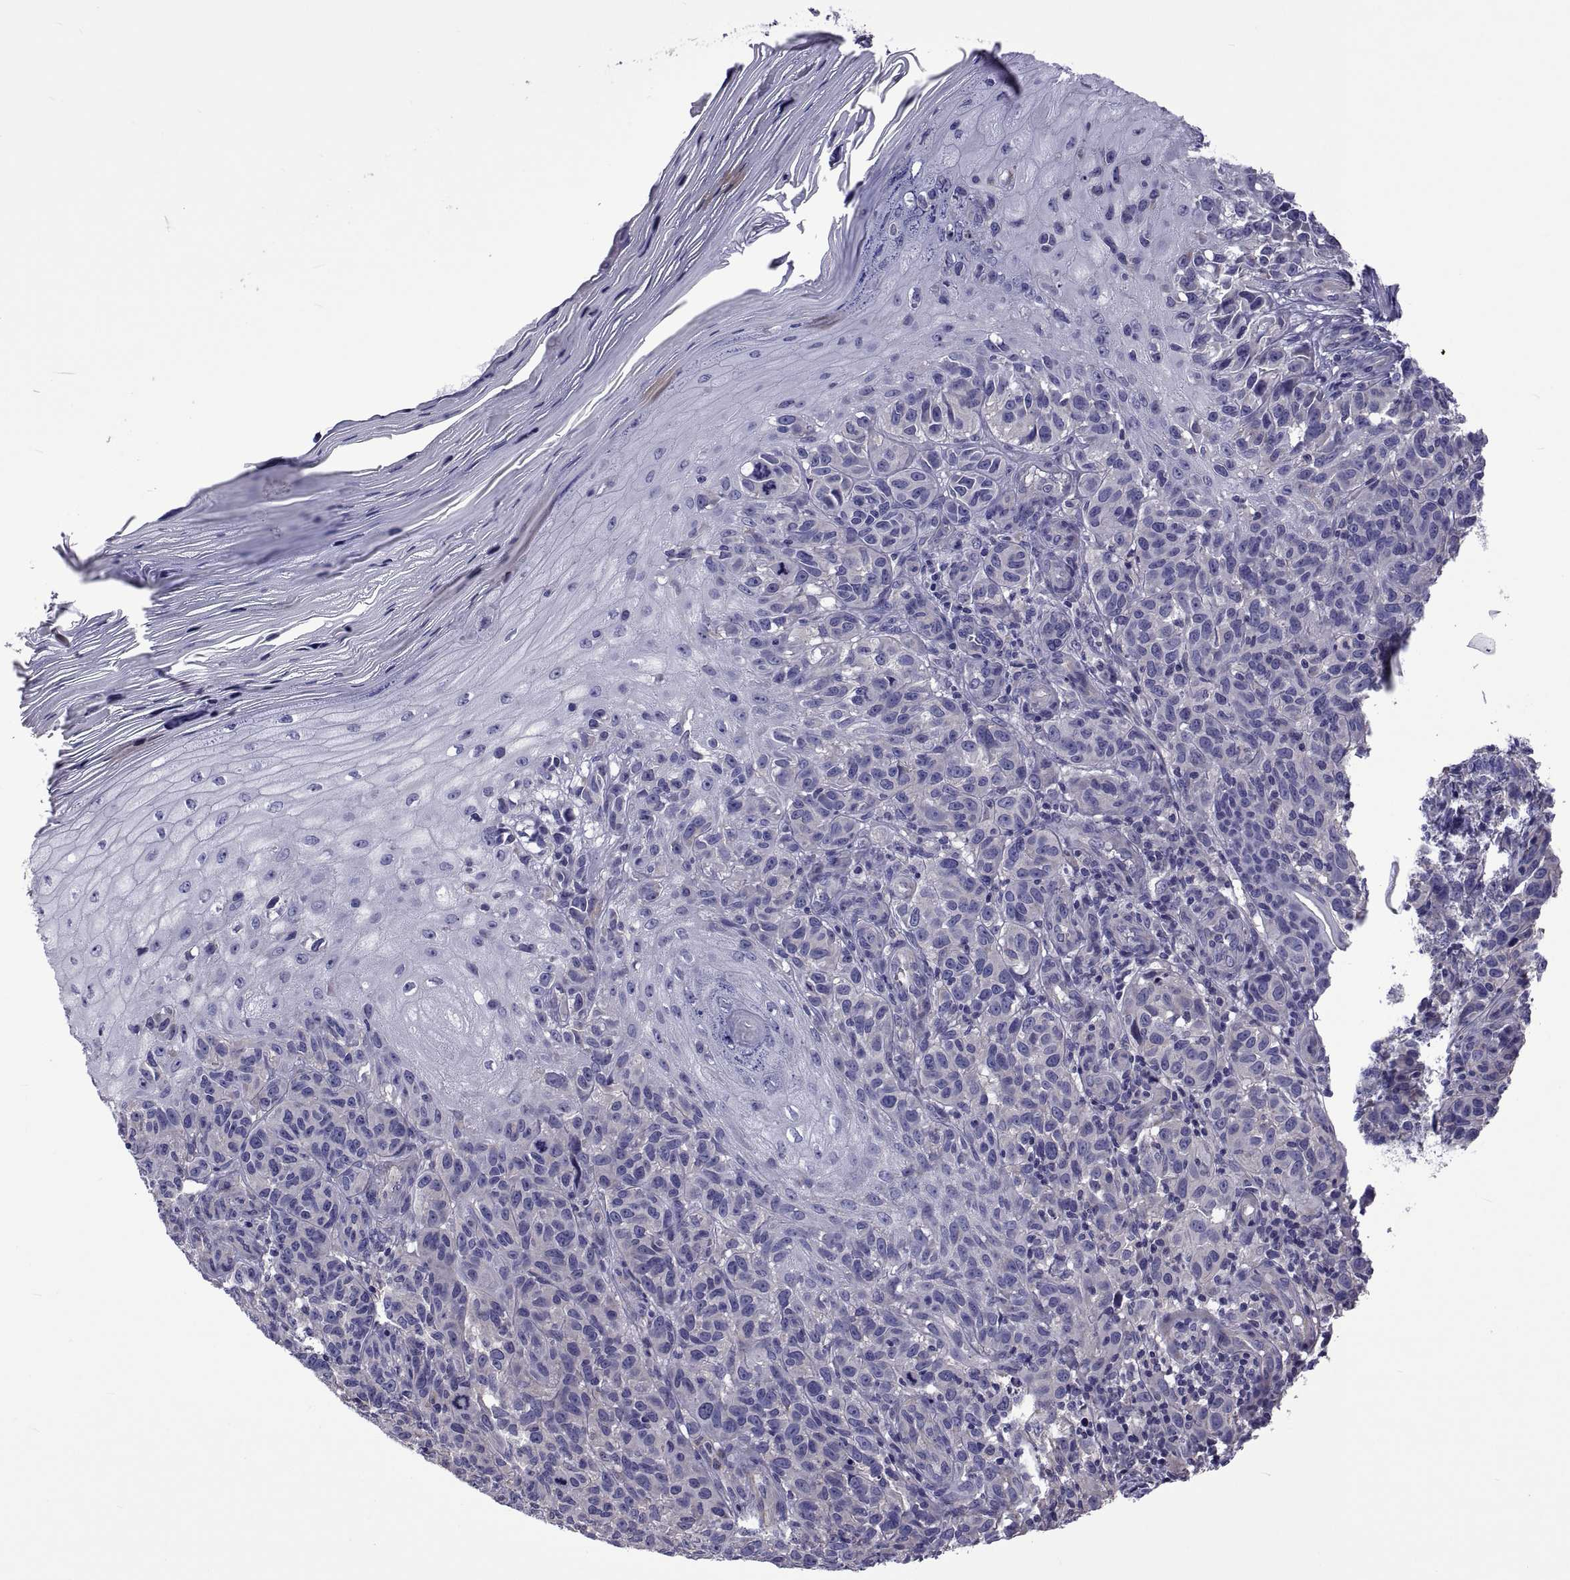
{"staining": {"intensity": "negative", "quantity": "none", "location": "none"}, "tissue": "melanoma", "cell_type": "Tumor cells", "image_type": "cancer", "snomed": [{"axis": "morphology", "description": "Malignant melanoma, NOS"}, {"axis": "topography", "description": "Skin"}], "caption": "Image shows no protein positivity in tumor cells of melanoma tissue.", "gene": "TMC3", "patient": {"sex": "female", "age": 53}}